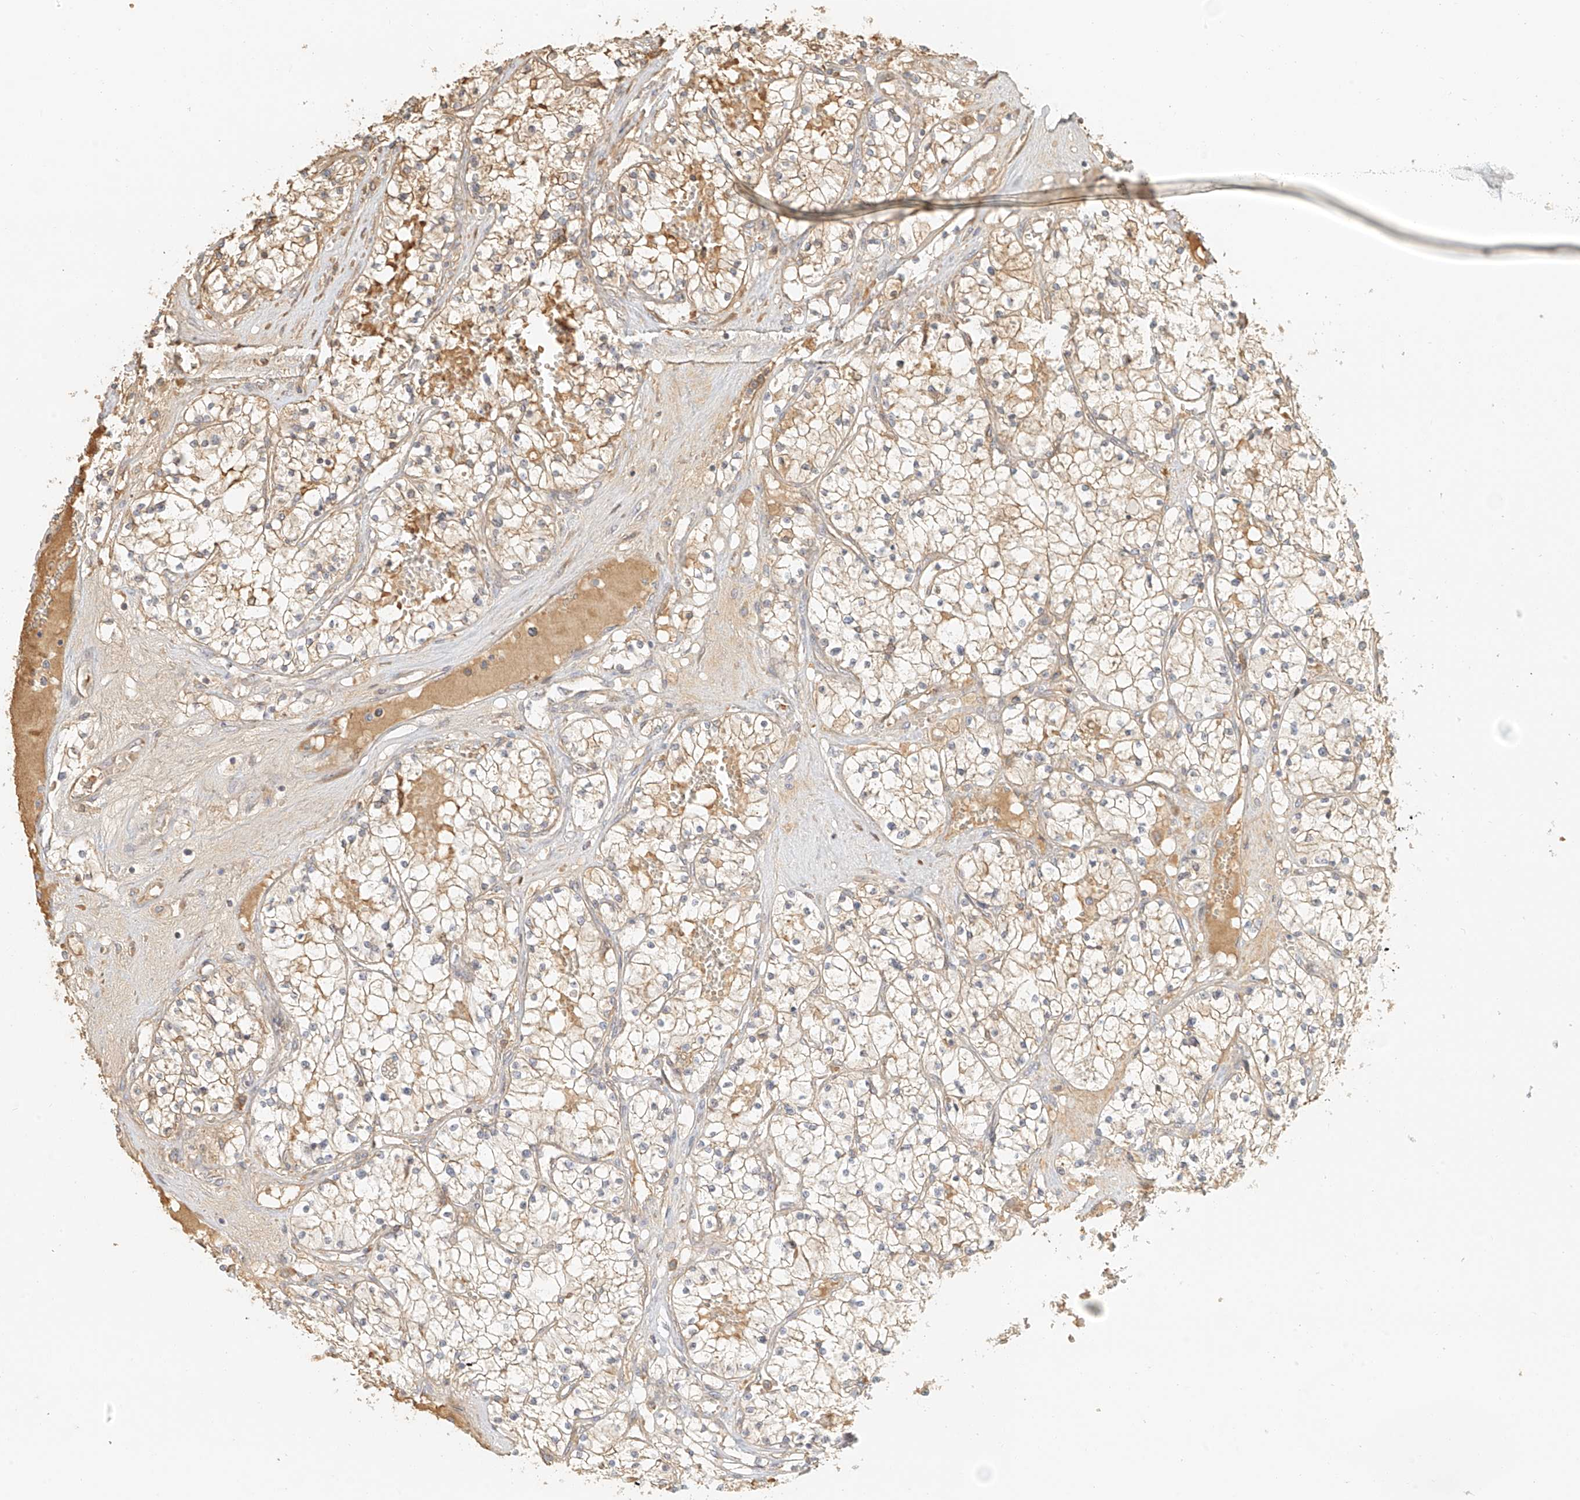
{"staining": {"intensity": "weak", "quantity": ">75%", "location": "cytoplasmic/membranous"}, "tissue": "renal cancer", "cell_type": "Tumor cells", "image_type": "cancer", "snomed": [{"axis": "morphology", "description": "Normal tissue, NOS"}, {"axis": "morphology", "description": "Adenocarcinoma, NOS"}, {"axis": "topography", "description": "Kidney"}], "caption": "IHC image of neoplastic tissue: human renal adenocarcinoma stained using immunohistochemistry (IHC) displays low levels of weak protein expression localized specifically in the cytoplasmic/membranous of tumor cells, appearing as a cytoplasmic/membranous brown color.", "gene": "UPK1B", "patient": {"sex": "male", "age": 68}}